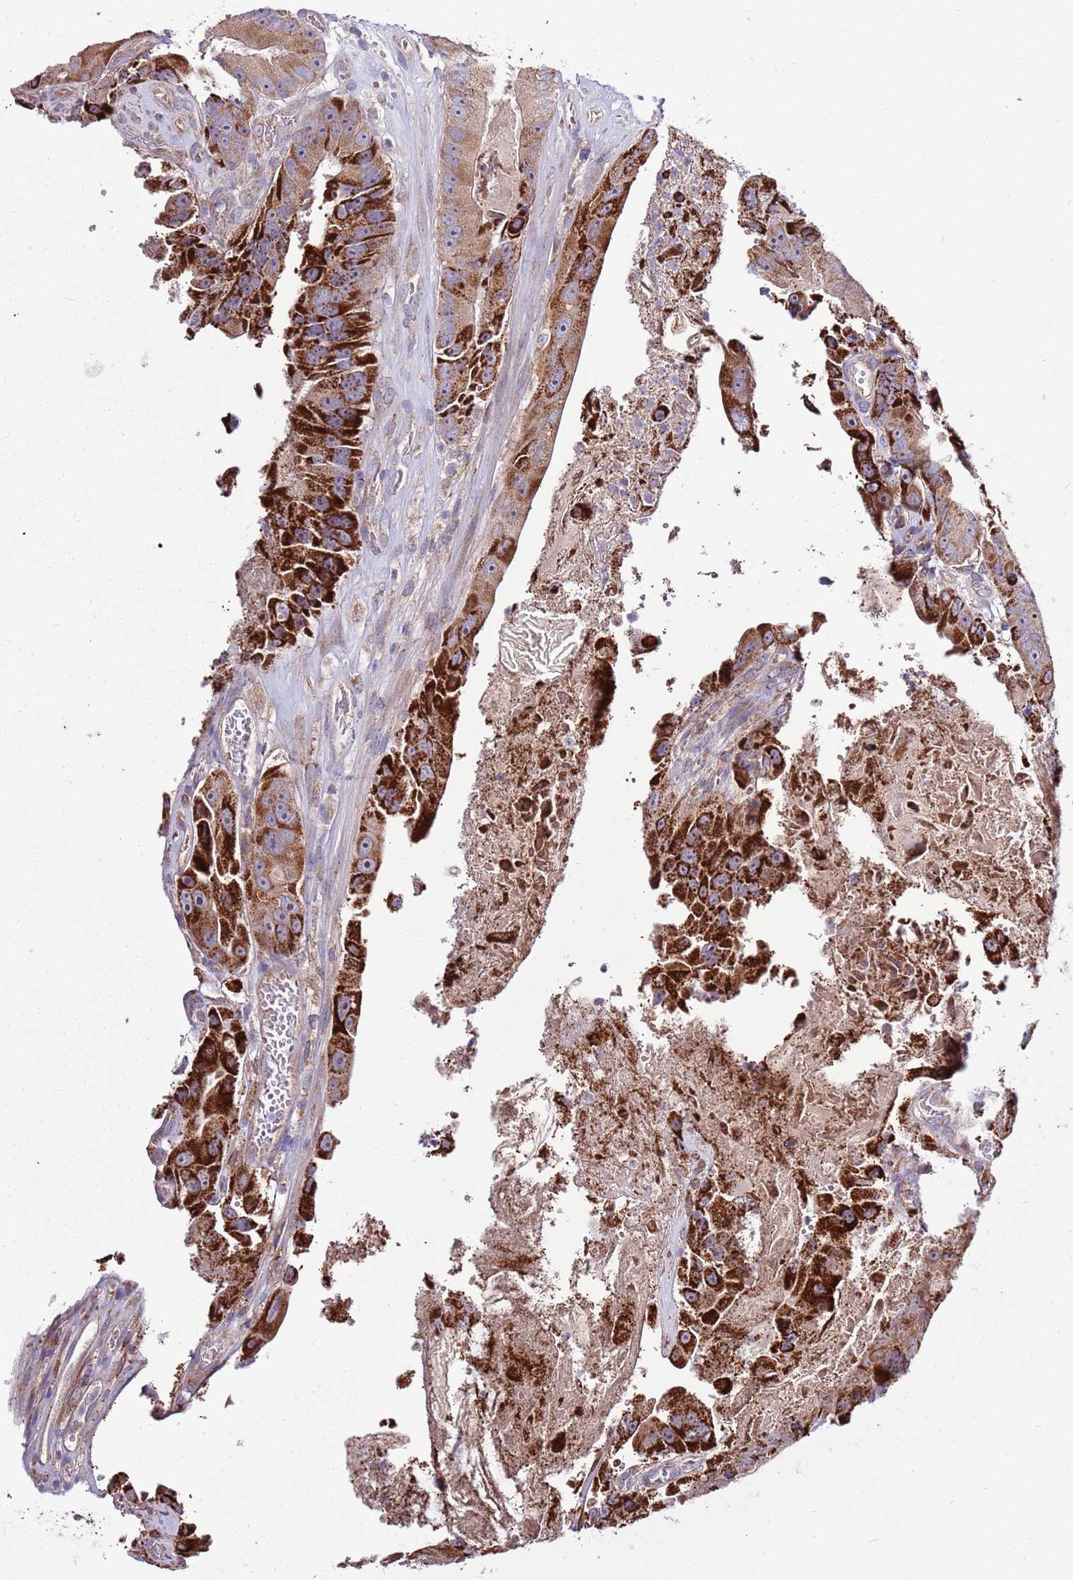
{"staining": {"intensity": "strong", "quantity": "25%-75%", "location": "cytoplasmic/membranous"}, "tissue": "colorectal cancer", "cell_type": "Tumor cells", "image_type": "cancer", "snomed": [{"axis": "morphology", "description": "Adenocarcinoma, NOS"}, {"axis": "topography", "description": "Colon"}], "caption": "Human colorectal adenocarcinoma stained for a protein (brown) reveals strong cytoplasmic/membranous positive positivity in approximately 25%-75% of tumor cells.", "gene": "SMG1", "patient": {"sex": "female", "age": 86}}